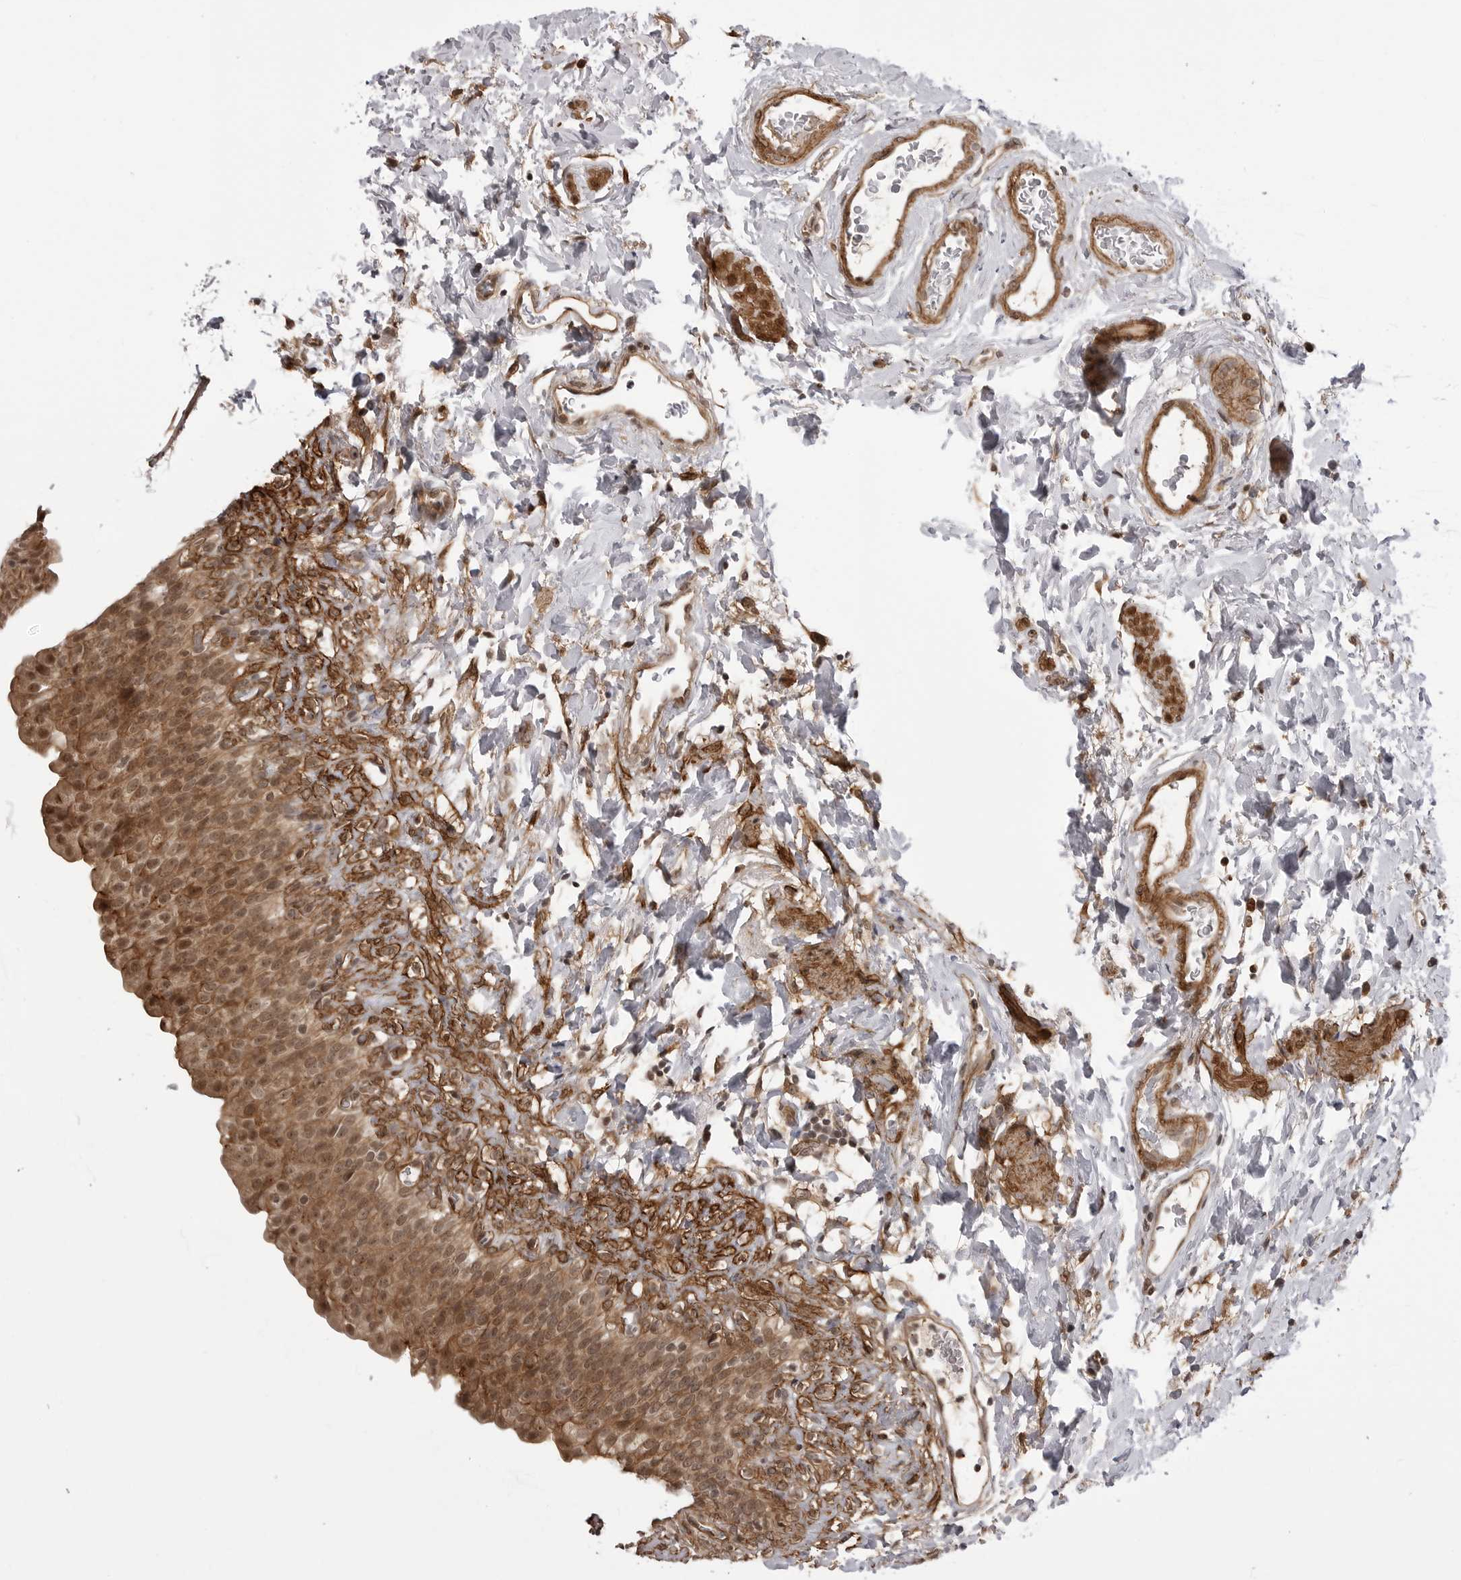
{"staining": {"intensity": "moderate", "quantity": ">75%", "location": "cytoplasmic/membranous,nuclear"}, "tissue": "urinary bladder", "cell_type": "Urothelial cells", "image_type": "normal", "snomed": [{"axis": "morphology", "description": "Normal tissue, NOS"}, {"axis": "topography", "description": "Urinary bladder"}], "caption": "The immunohistochemical stain highlights moderate cytoplasmic/membranous,nuclear staining in urothelial cells of unremarkable urinary bladder.", "gene": "SORBS1", "patient": {"sex": "female", "age": 79}}